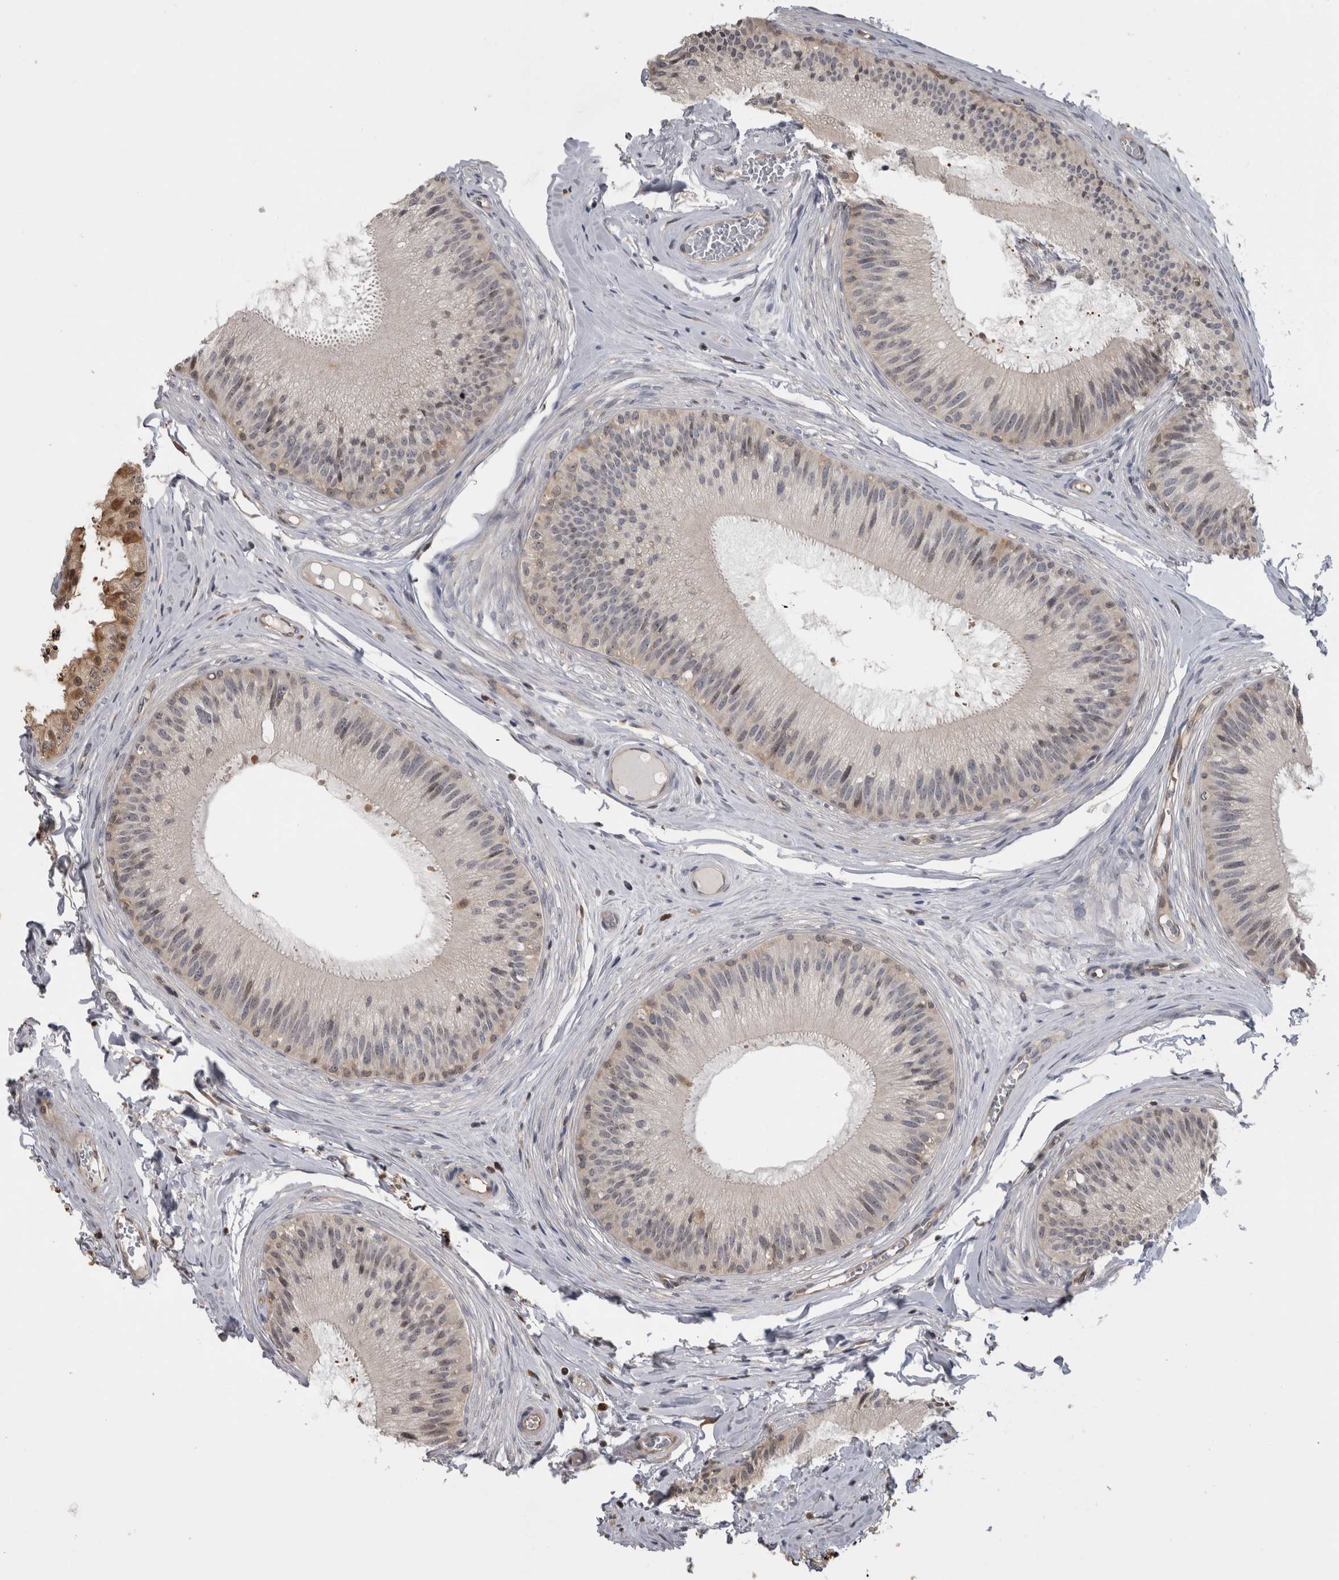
{"staining": {"intensity": "weak", "quantity": "25%-75%", "location": "cytoplasmic/membranous"}, "tissue": "epididymis", "cell_type": "Glandular cells", "image_type": "normal", "snomed": [{"axis": "morphology", "description": "Normal tissue, NOS"}, {"axis": "topography", "description": "Epididymis"}], "caption": "A low amount of weak cytoplasmic/membranous staining is present in about 25%-75% of glandular cells in unremarkable epididymis. The staining was performed using DAB to visualize the protein expression in brown, while the nuclei were stained in blue with hematoxylin (Magnification: 20x).", "gene": "USH1G", "patient": {"sex": "male", "age": 31}}